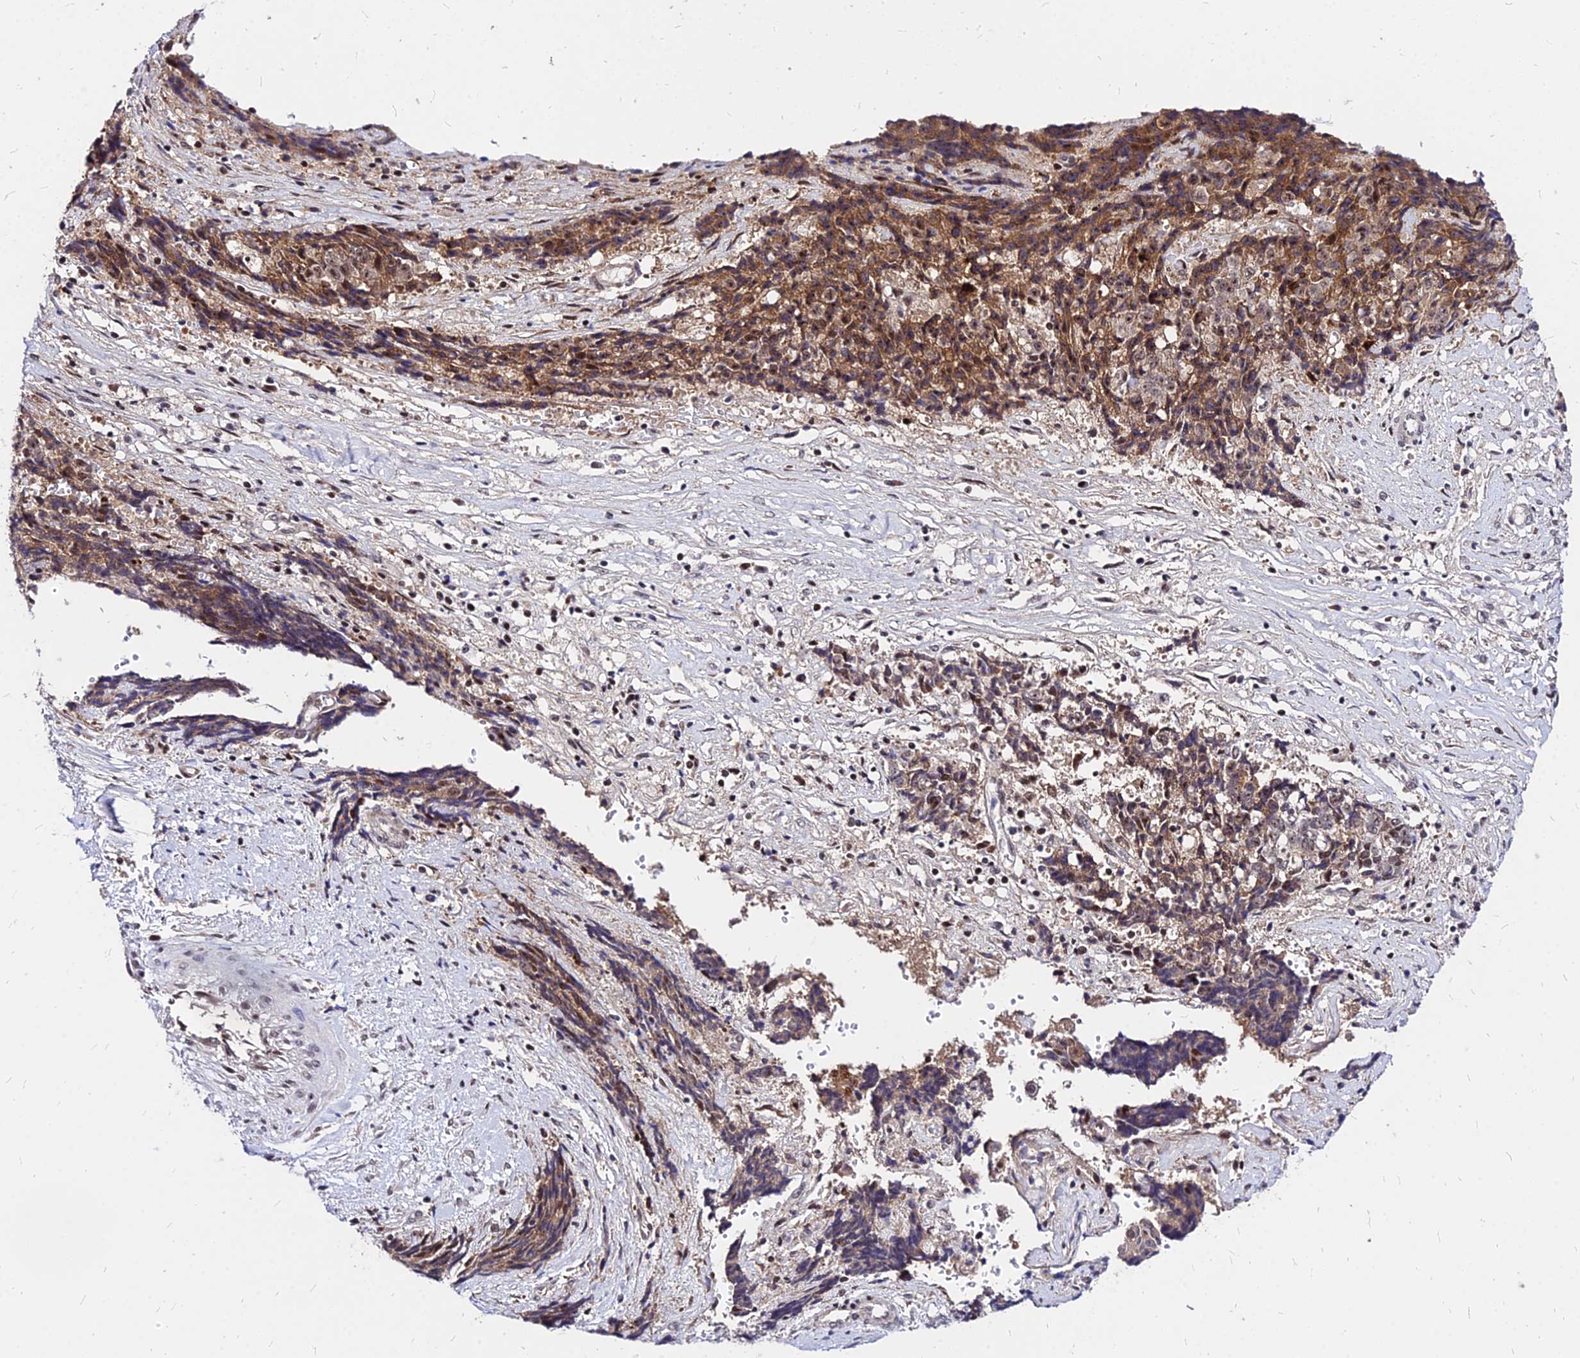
{"staining": {"intensity": "moderate", "quantity": "25%-75%", "location": "cytoplasmic/membranous,nuclear"}, "tissue": "ovarian cancer", "cell_type": "Tumor cells", "image_type": "cancer", "snomed": [{"axis": "morphology", "description": "Carcinoma, endometroid"}, {"axis": "topography", "description": "Ovary"}], "caption": "Ovarian endometroid carcinoma stained for a protein displays moderate cytoplasmic/membranous and nuclear positivity in tumor cells.", "gene": "DDX55", "patient": {"sex": "female", "age": 42}}